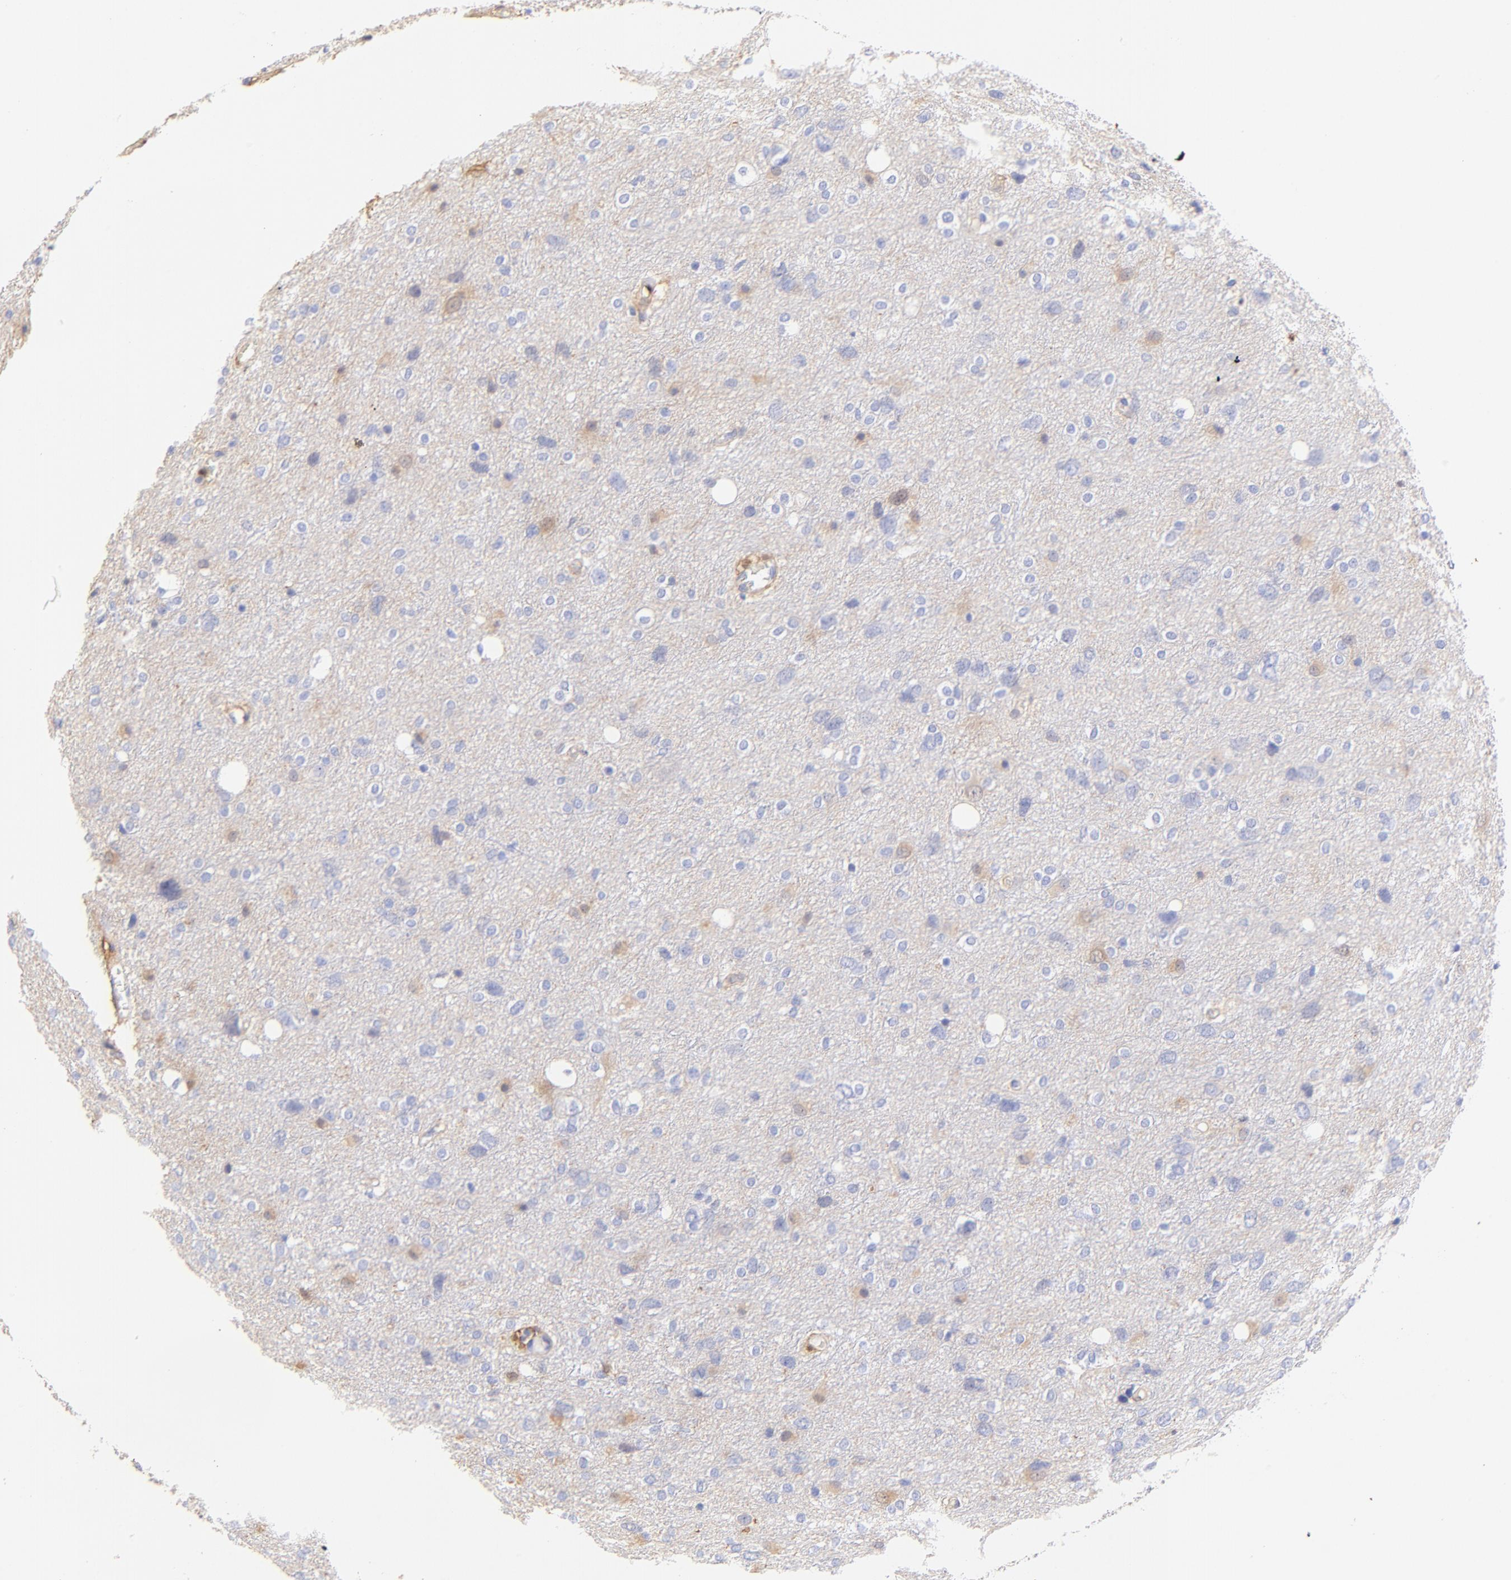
{"staining": {"intensity": "negative", "quantity": "none", "location": "none"}, "tissue": "glioma", "cell_type": "Tumor cells", "image_type": "cancer", "snomed": [{"axis": "morphology", "description": "Glioma, malignant, High grade"}, {"axis": "topography", "description": "Brain"}], "caption": "Malignant glioma (high-grade) was stained to show a protein in brown. There is no significant positivity in tumor cells. Nuclei are stained in blue.", "gene": "ALDH1A1", "patient": {"sex": "female", "age": 59}}